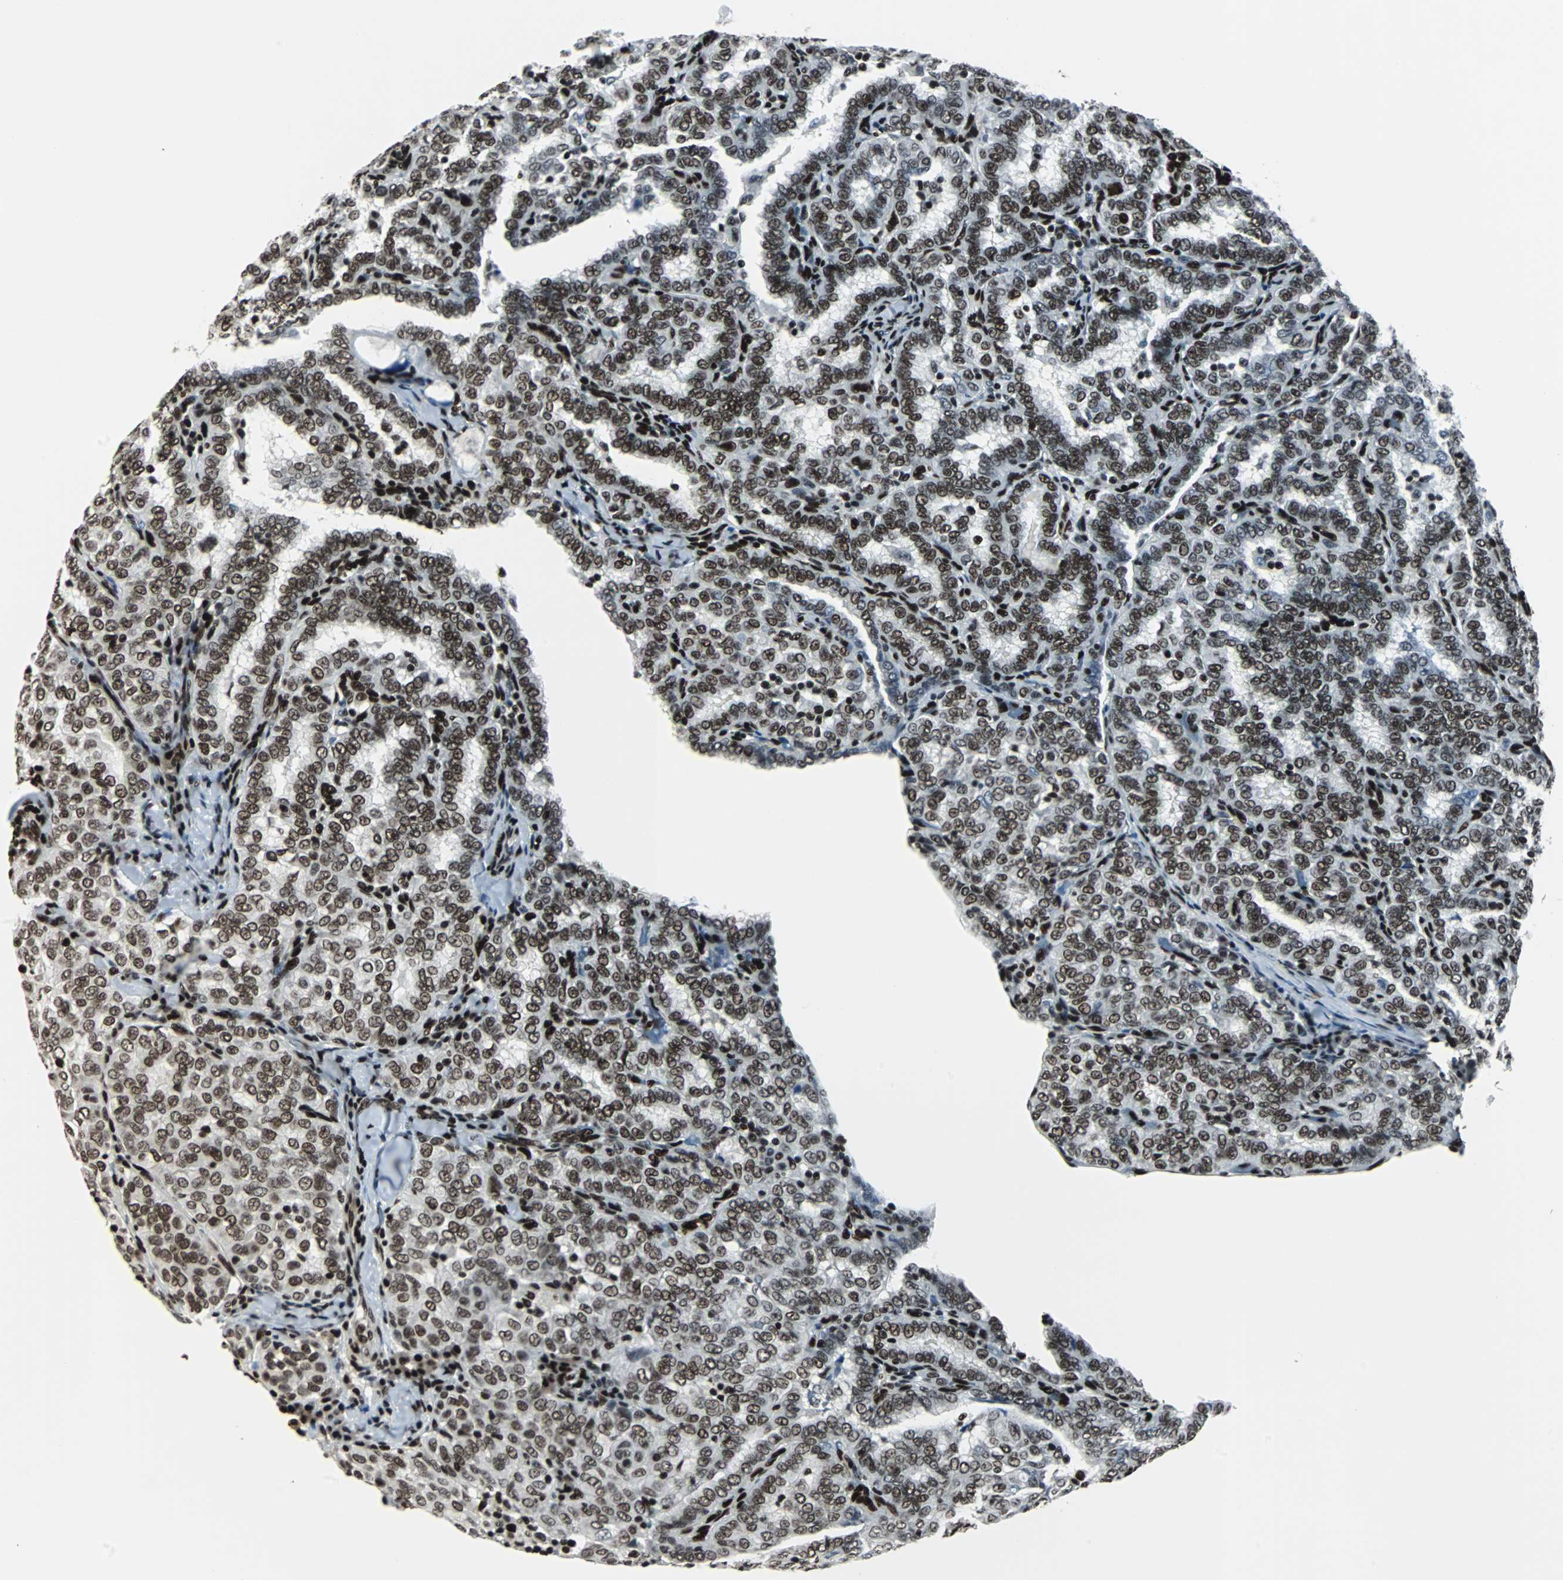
{"staining": {"intensity": "moderate", "quantity": ">75%", "location": "nuclear"}, "tissue": "thyroid cancer", "cell_type": "Tumor cells", "image_type": "cancer", "snomed": [{"axis": "morphology", "description": "Papillary adenocarcinoma, NOS"}, {"axis": "topography", "description": "Thyroid gland"}], "caption": "Immunohistochemical staining of human thyroid papillary adenocarcinoma displays medium levels of moderate nuclear protein expression in approximately >75% of tumor cells.", "gene": "MEF2D", "patient": {"sex": "female", "age": 30}}